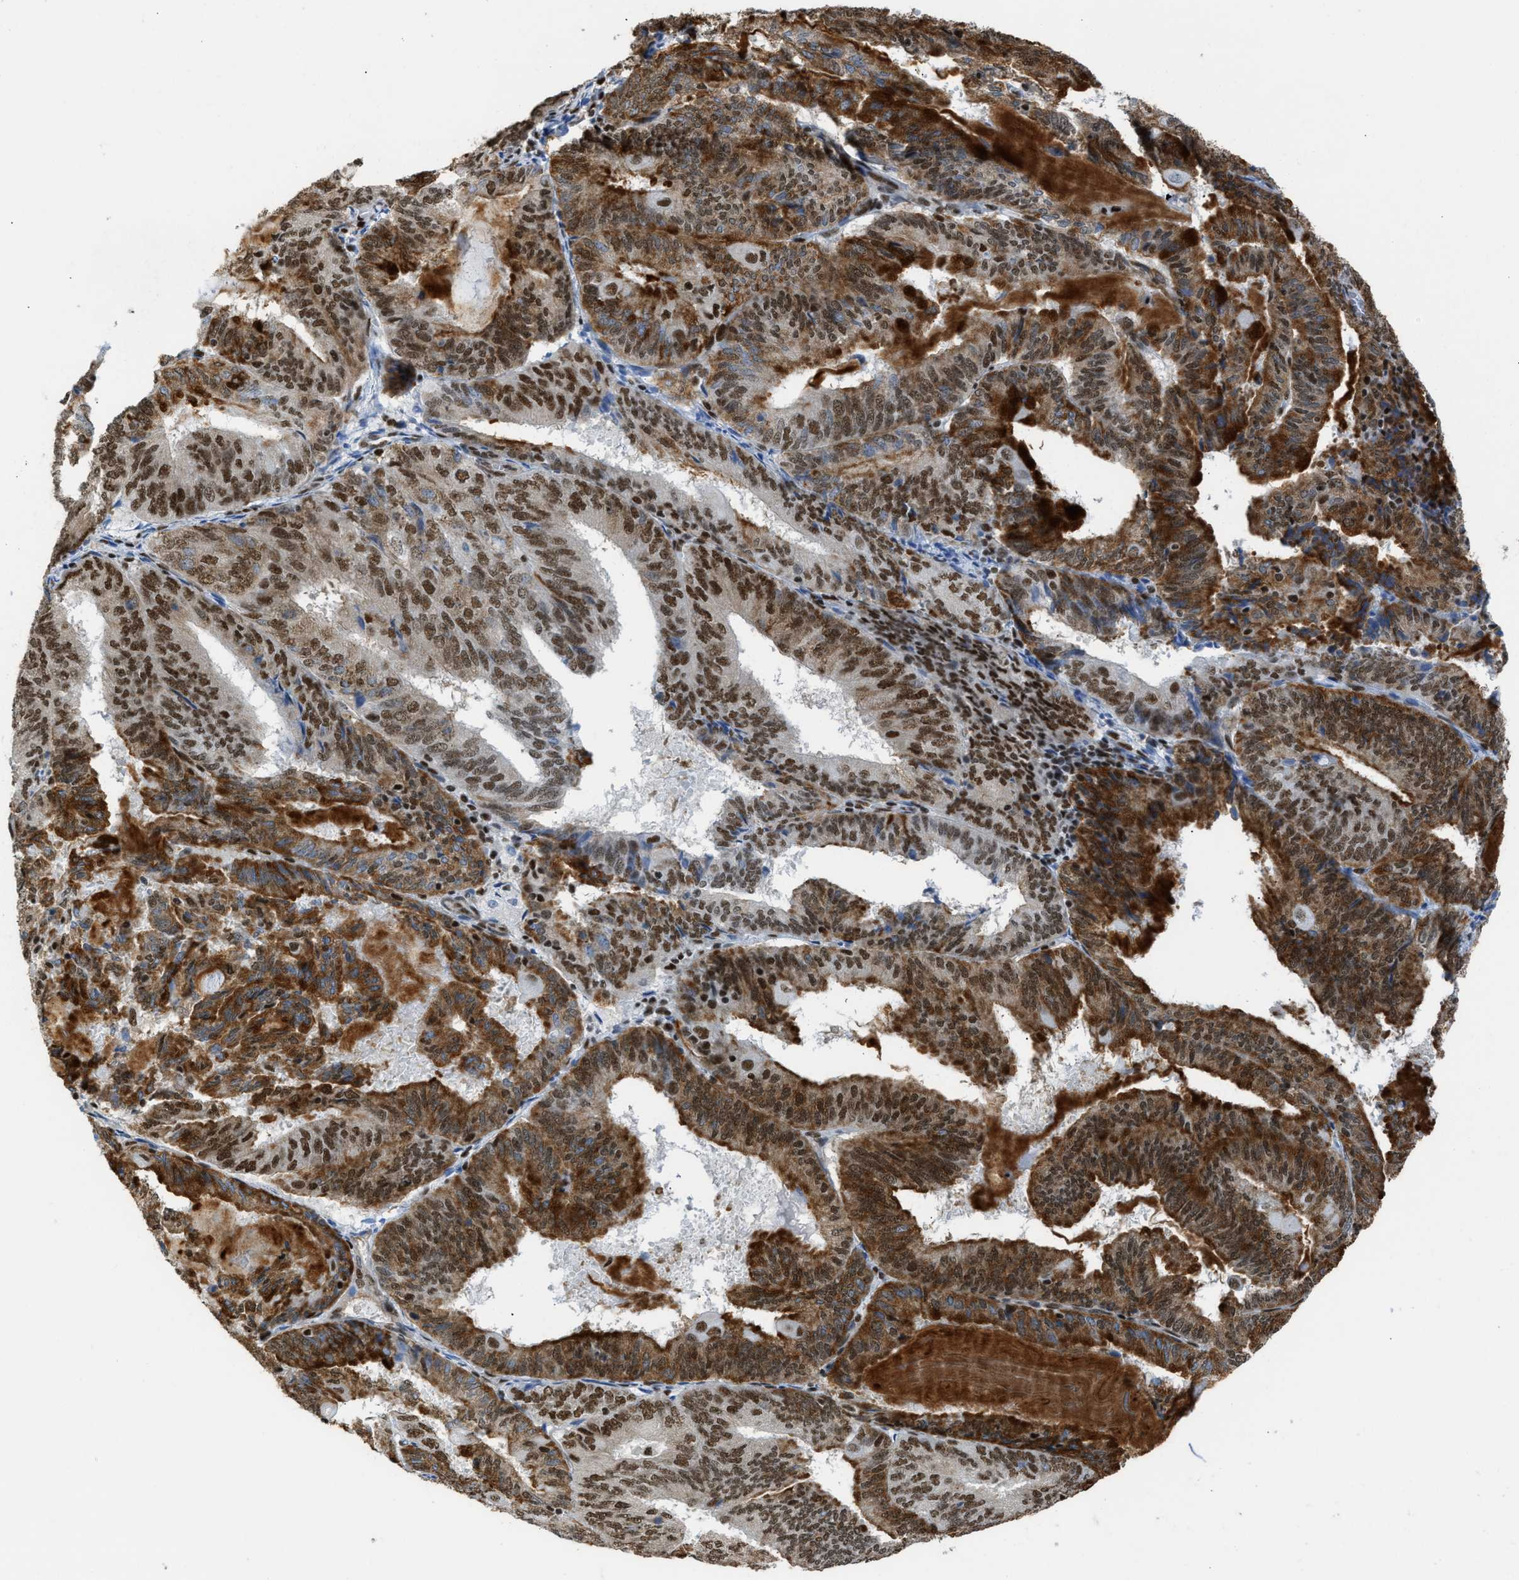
{"staining": {"intensity": "strong", "quantity": ">75%", "location": "cytoplasmic/membranous,nuclear"}, "tissue": "endometrial cancer", "cell_type": "Tumor cells", "image_type": "cancer", "snomed": [{"axis": "morphology", "description": "Adenocarcinoma, NOS"}, {"axis": "topography", "description": "Endometrium"}], "caption": "An immunohistochemistry (IHC) image of neoplastic tissue is shown. Protein staining in brown labels strong cytoplasmic/membranous and nuclear positivity in endometrial cancer (adenocarcinoma) within tumor cells.", "gene": "SCAF4", "patient": {"sex": "female", "age": 81}}